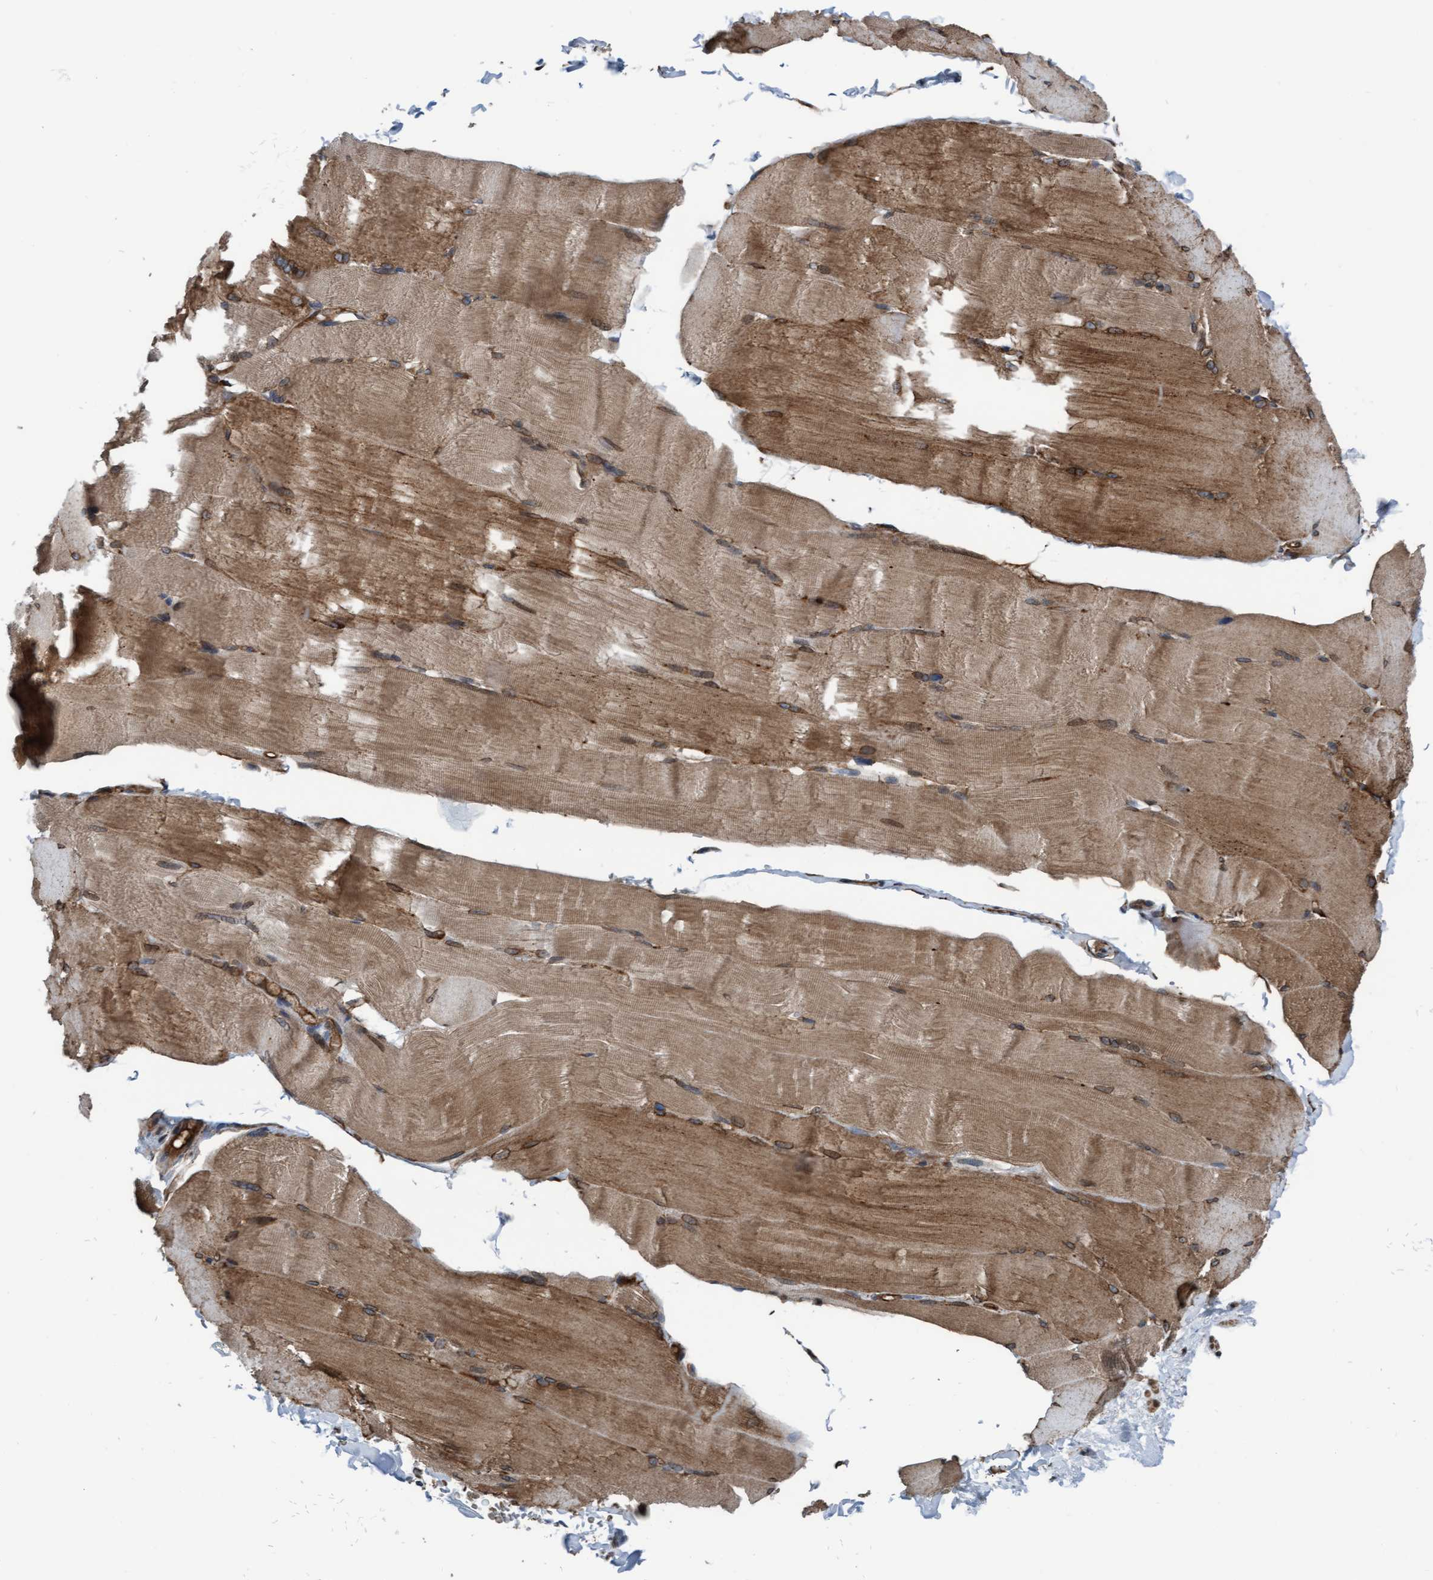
{"staining": {"intensity": "moderate", "quantity": ">75%", "location": "cytoplasmic/membranous"}, "tissue": "skeletal muscle", "cell_type": "Myocytes", "image_type": "normal", "snomed": [{"axis": "morphology", "description": "Normal tissue, NOS"}, {"axis": "topography", "description": "Skin"}, {"axis": "topography", "description": "Skeletal muscle"}], "caption": "Immunohistochemistry (IHC) of unremarkable human skeletal muscle shows medium levels of moderate cytoplasmic/membranous positivity in approximately >75% of myocytes.", "gene": "RAP1GAP2", "patient": {"sex": "male", "age": 83}}